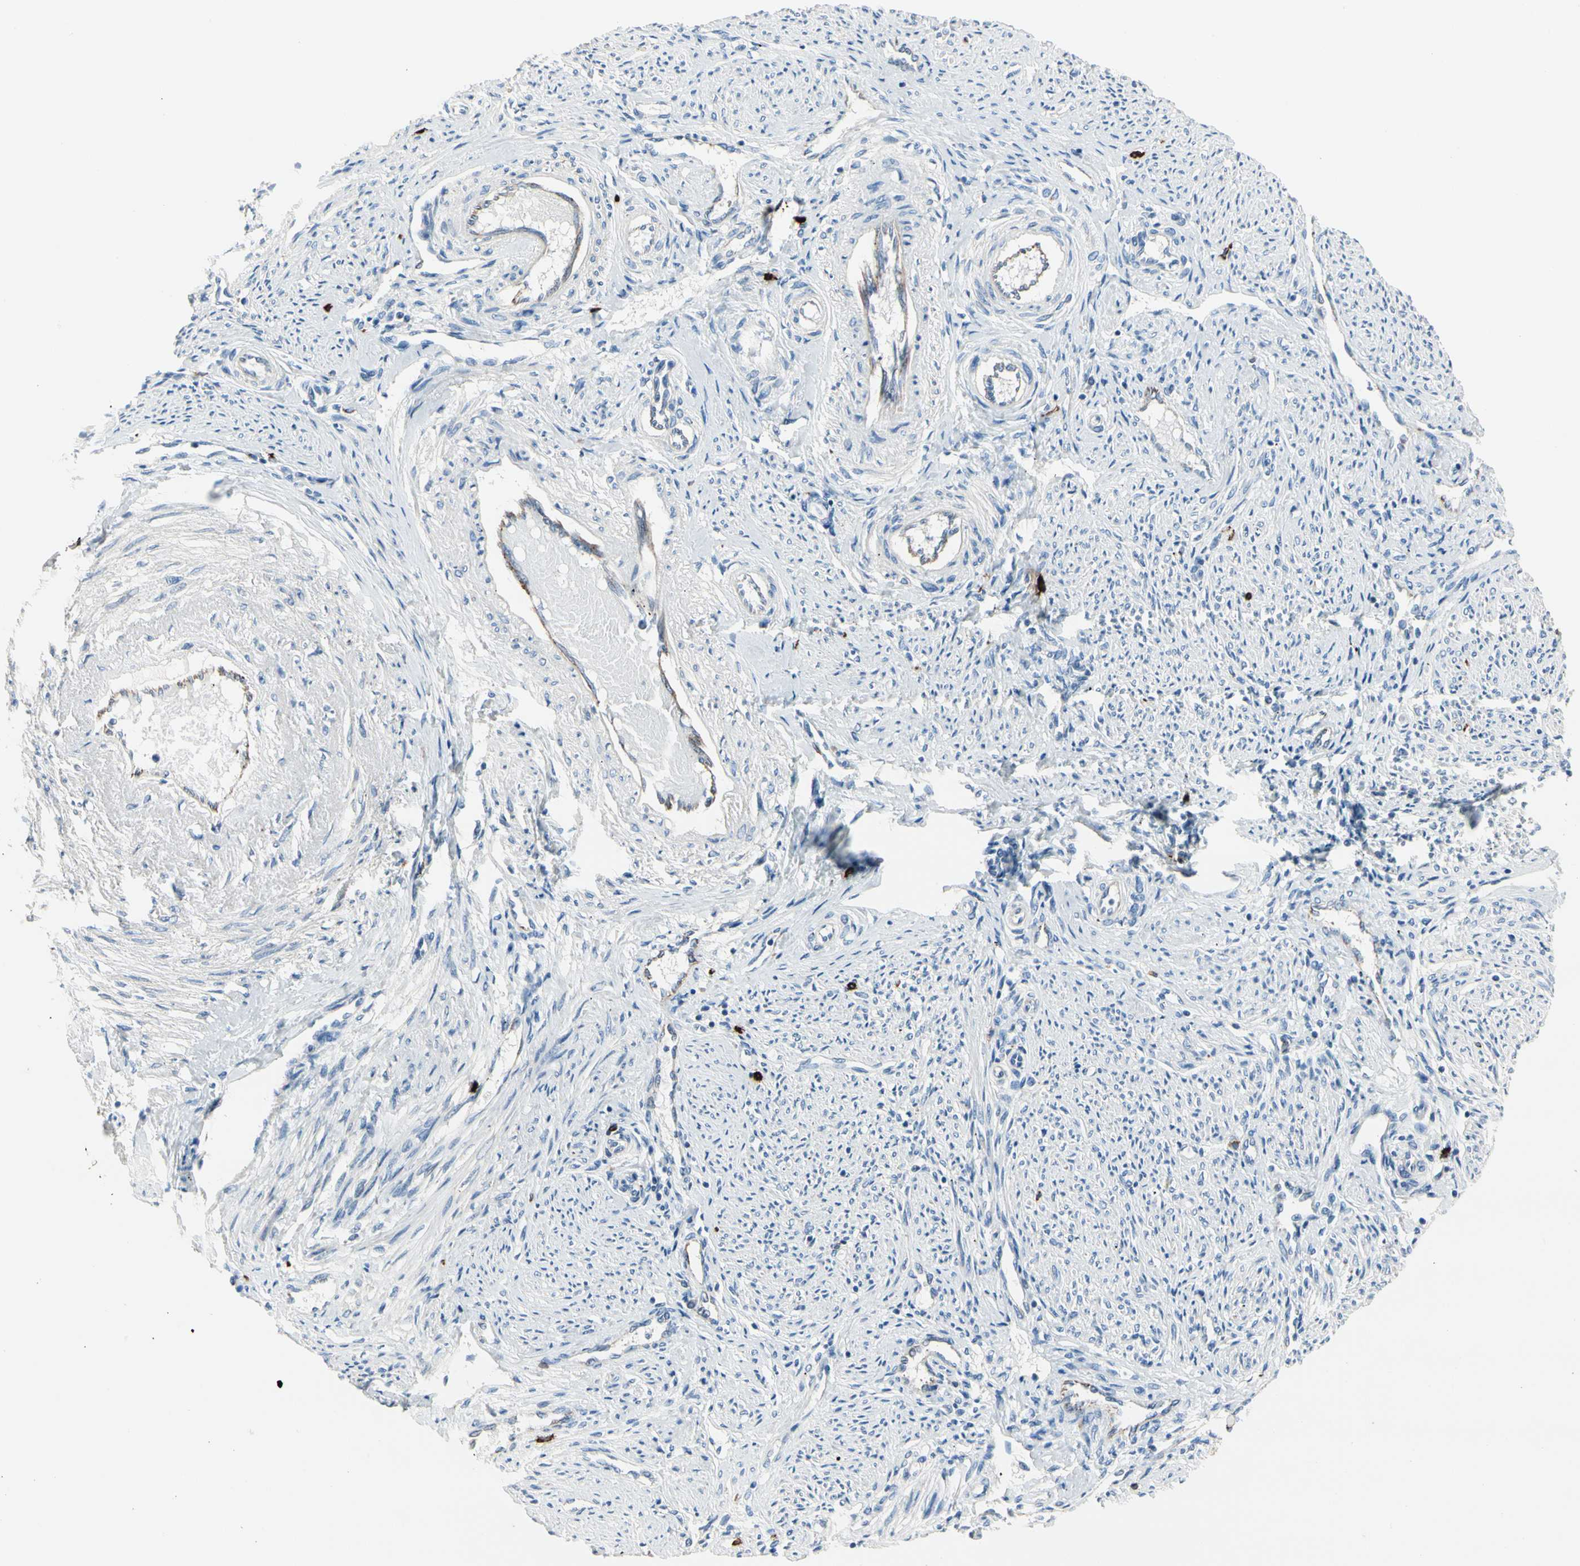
{"staining": {"intensity": "negative", "quantity": "none", "location": "none"}, "tissue": "endometrium", "cell_type": "Cells in endometrial stroma", "image_type": "normal", "snomed": [{"axis": "morphology", "description": "Normal tissue, NOS"}, {"axis": "topography", "description": "Endometrium"}], "caption": "Immunohistochemistry (IHC) image of benign endometrium: endometrium stained with DAB (3,3'-diaminobenzidine) shows no significant protein staining in cells in endometrial stroma.", "gene": "CPA3", "patient": {"sex": "female", "age": 42}}